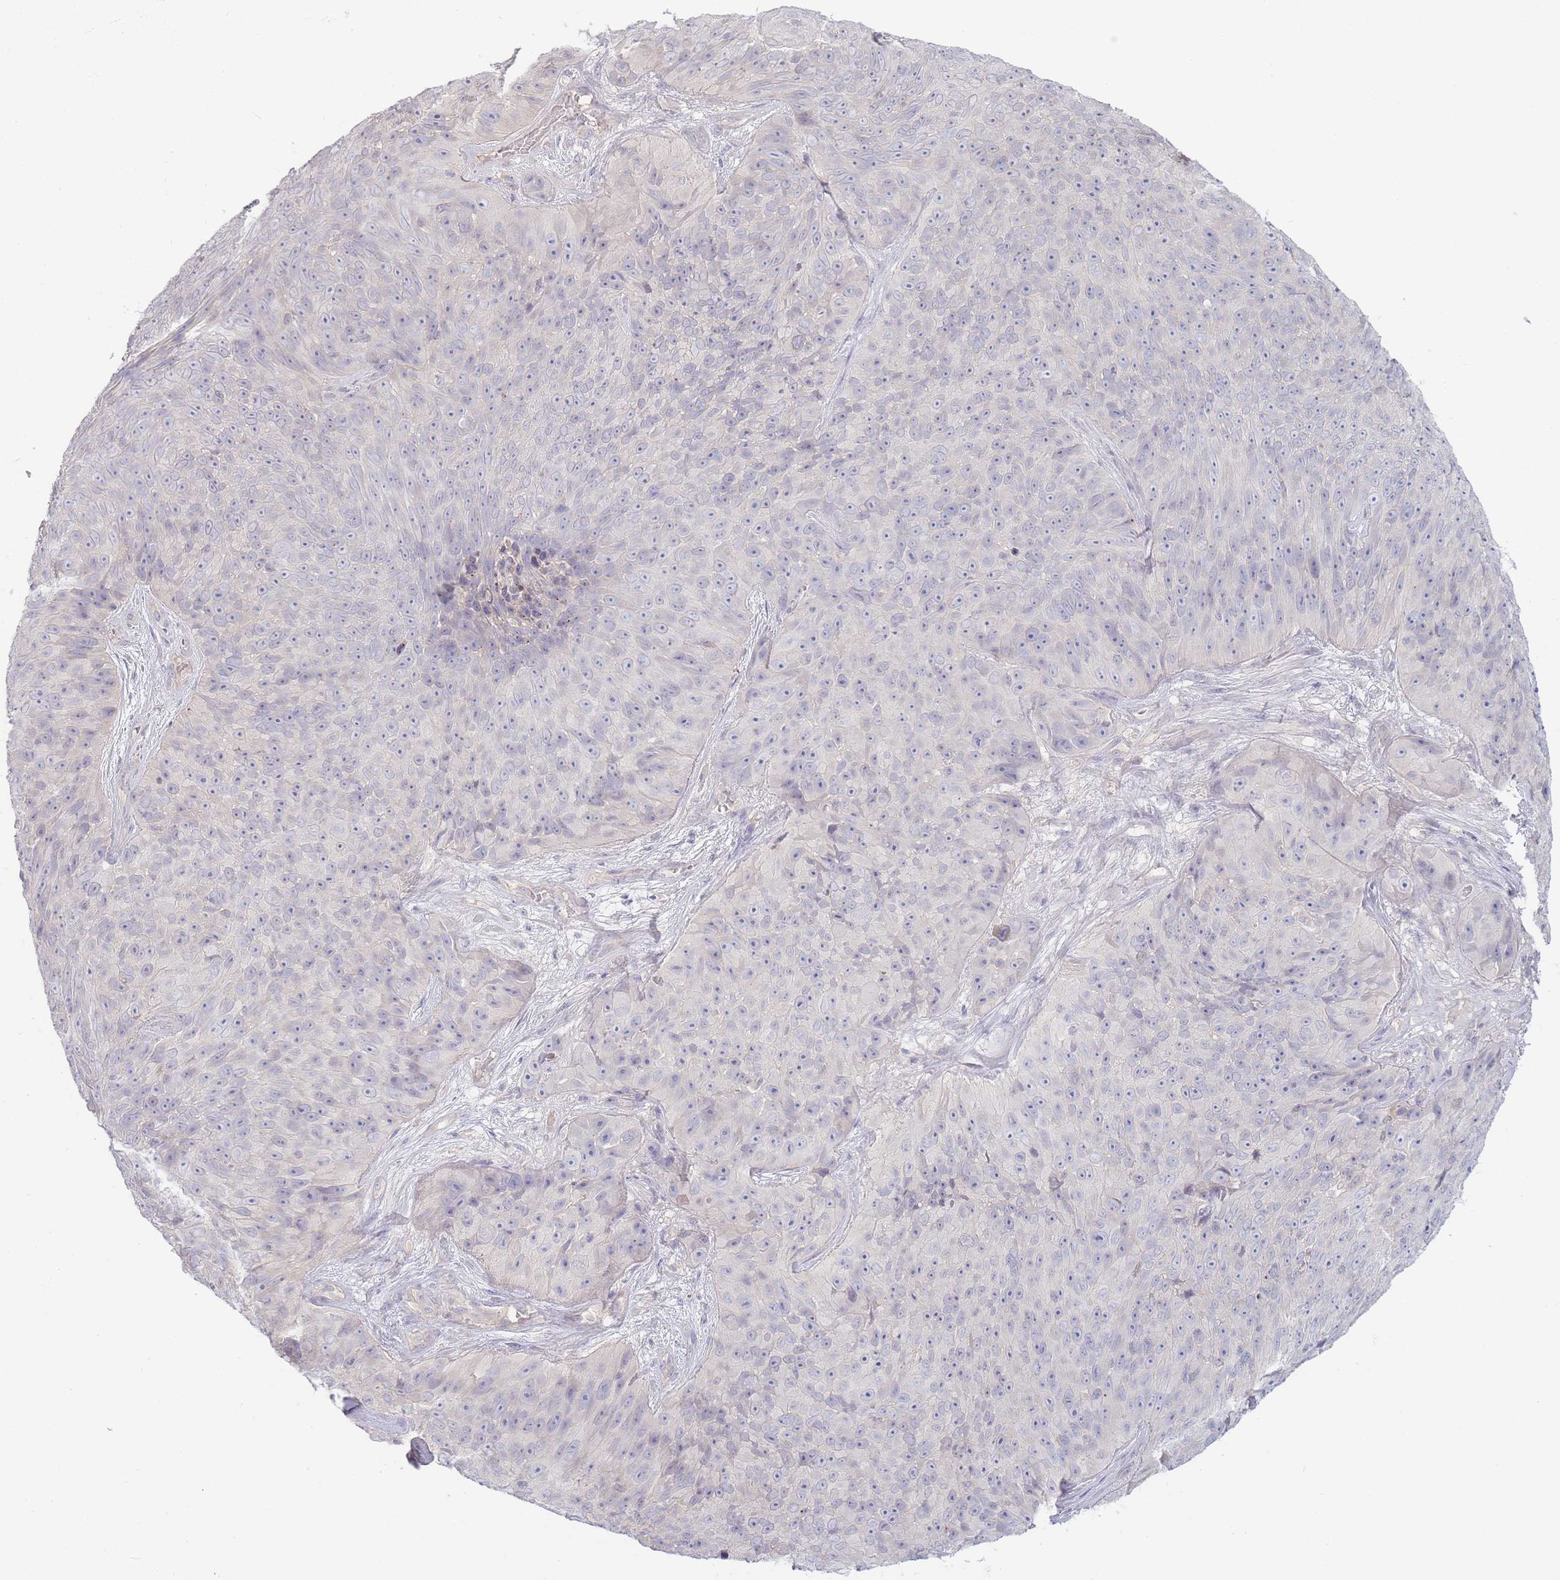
{"staining": {"intensity": "negative", "quantity": "none", "location": "none"}, "tissue": "skin cancer", "cell_type": "Tumor cells", "image_type": "cancer", "snomed": [{"axis": "morphology", "description": "Squamous cell carcinoma, NOS"}, {"axis": "topography", "description": "Skin"}], "caption": "This image is of skin cancer (squamous cell carcinoma) stained with IHC to label a protein in brown with the nuclei are counter-stained blue. There is no expression in tumor cells.", "gene": "SPHKAP", "patient": {"sex": "female", "age": 87}}